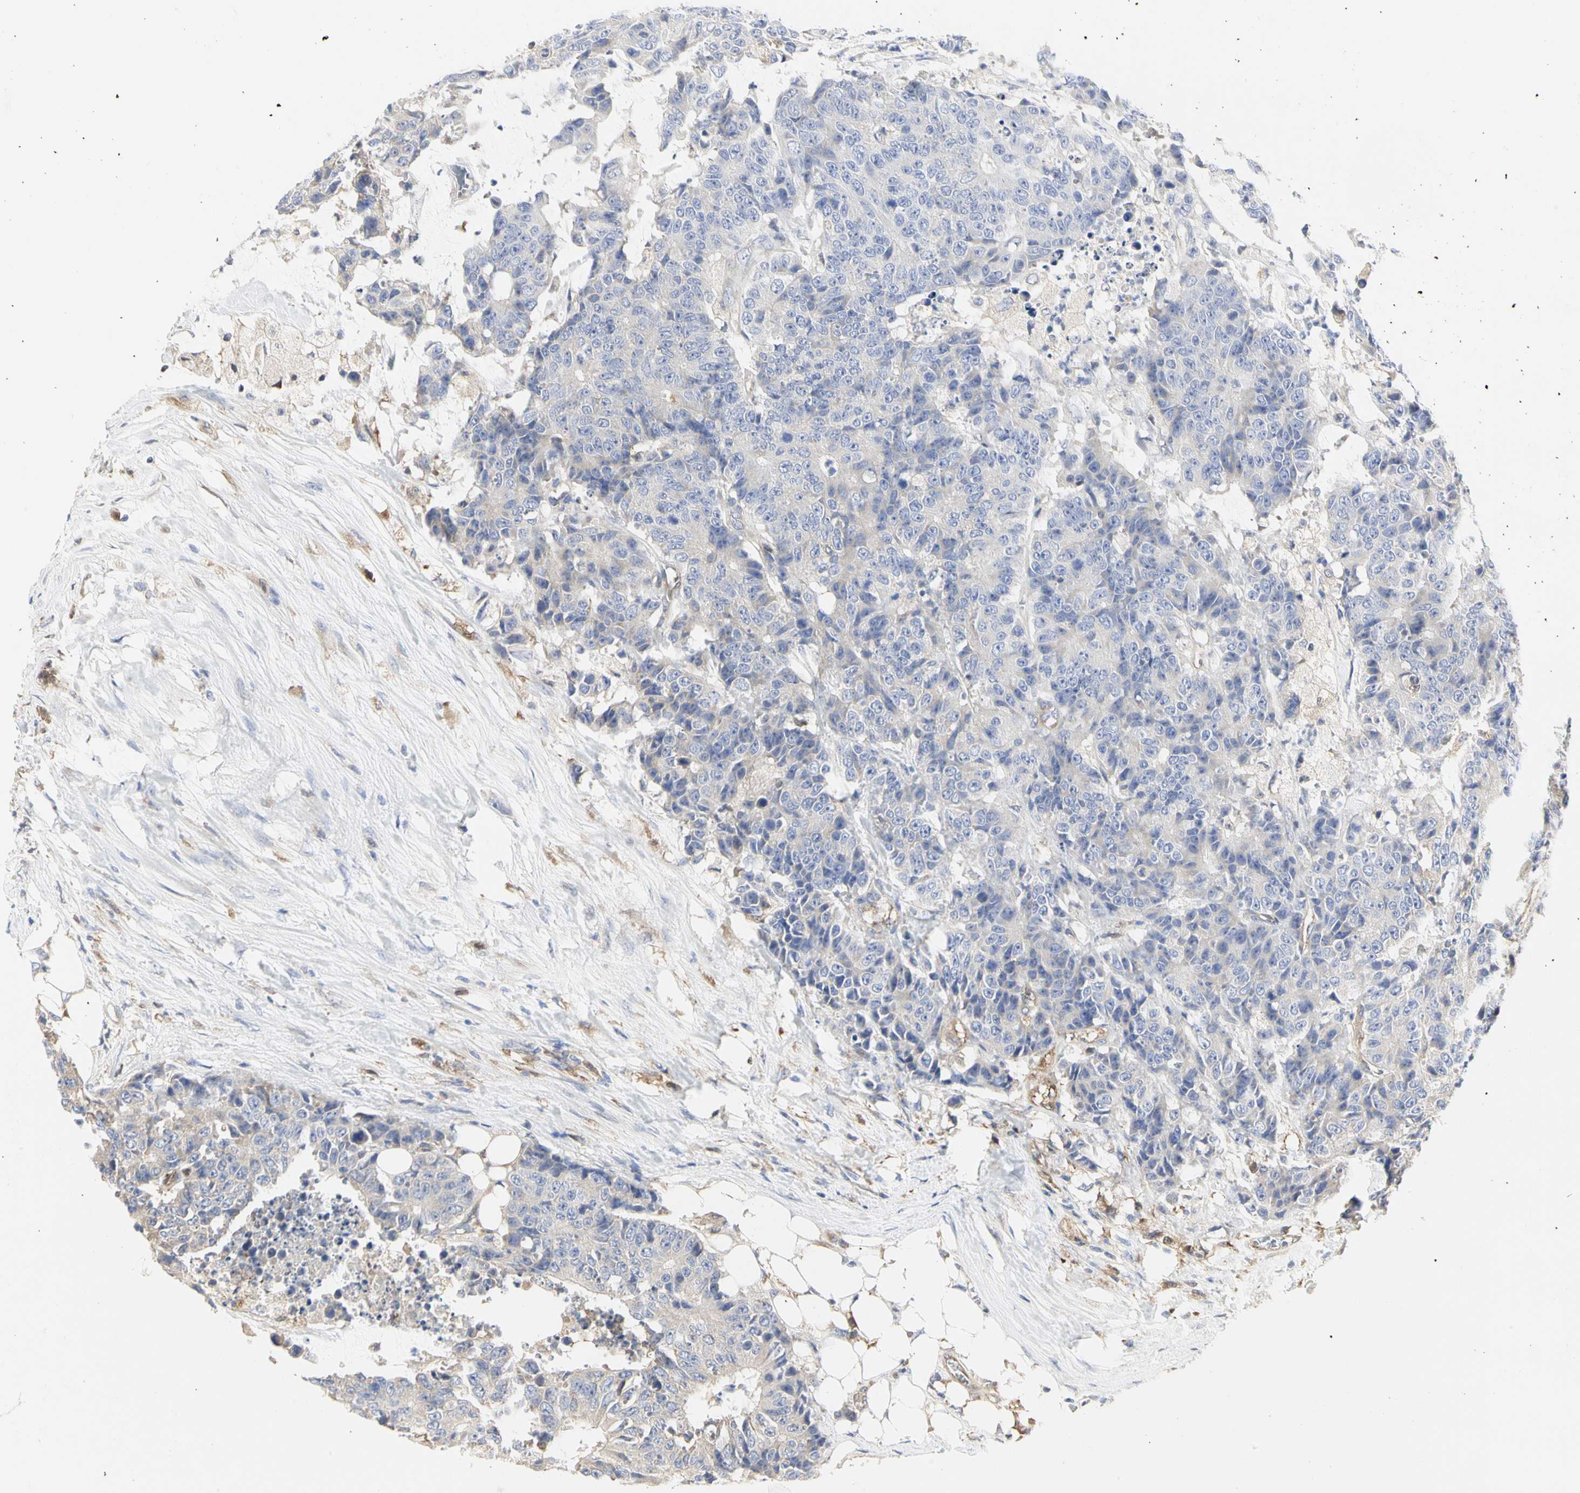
{"staining": {"intensity": "negative", "quantity": "none", "location": "none"}, "tissue": "colorectal cancer", "cell_type": "Tumor cells", "image_type": "cancer", "snomed": [{"axis": "morphology", "description": "Adenocarcinoma, NOS"}, {"axis": "topography", "description": "Colon"}], "caption": "IHC histopathology image of neoplastic tissue: human colorectal cancer stained with DAB shows no significant protein staining in tumor cells.", "gene": "C3orf52", "patient": {"sex": "female", "age": 86}}